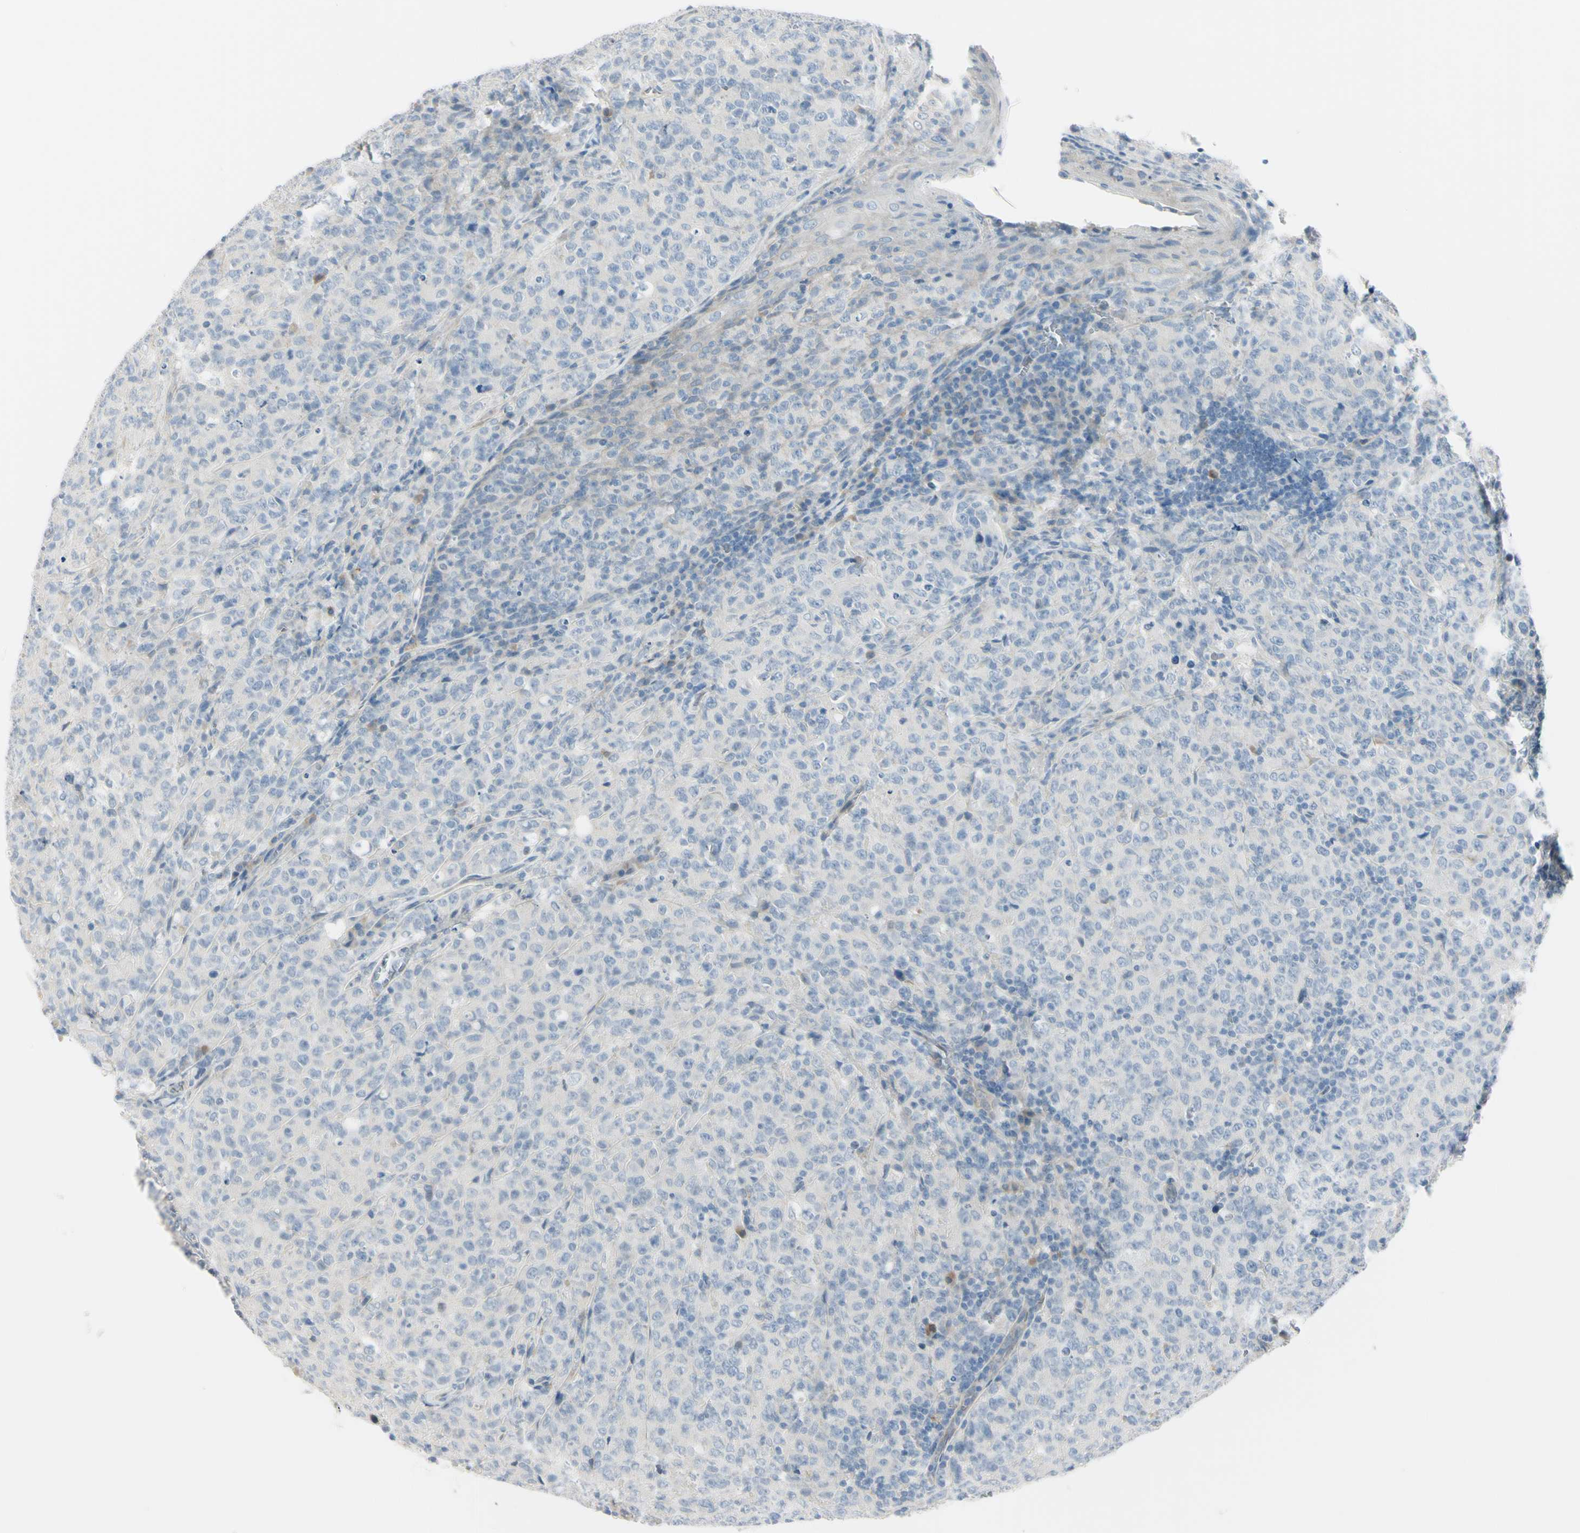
{"staining": {"intensity": "negative", "quantity": "none", "location": "none"}, "tissue": "lymphoma", "cell_type": "Tumor cells", "image_type": "cancer", "snomed": [{"axis": "morphology", "description": "Malignant lymphoma, non-Hodgkin's type, High grade"}, {"axis": "topography", "description": "Tonsil"}], "caption": "An immunohistochemistry (IHC) photomicrograph of lymphoma is shown. There is no staining in tumor cells of lymphoma. (Brightfield microscopy of DAB (3,3'-diaminobenzidine) immunohistochemistry at high magnification).", "gene": "ASB9", "patient": {"sex": "female", "age": 36}}